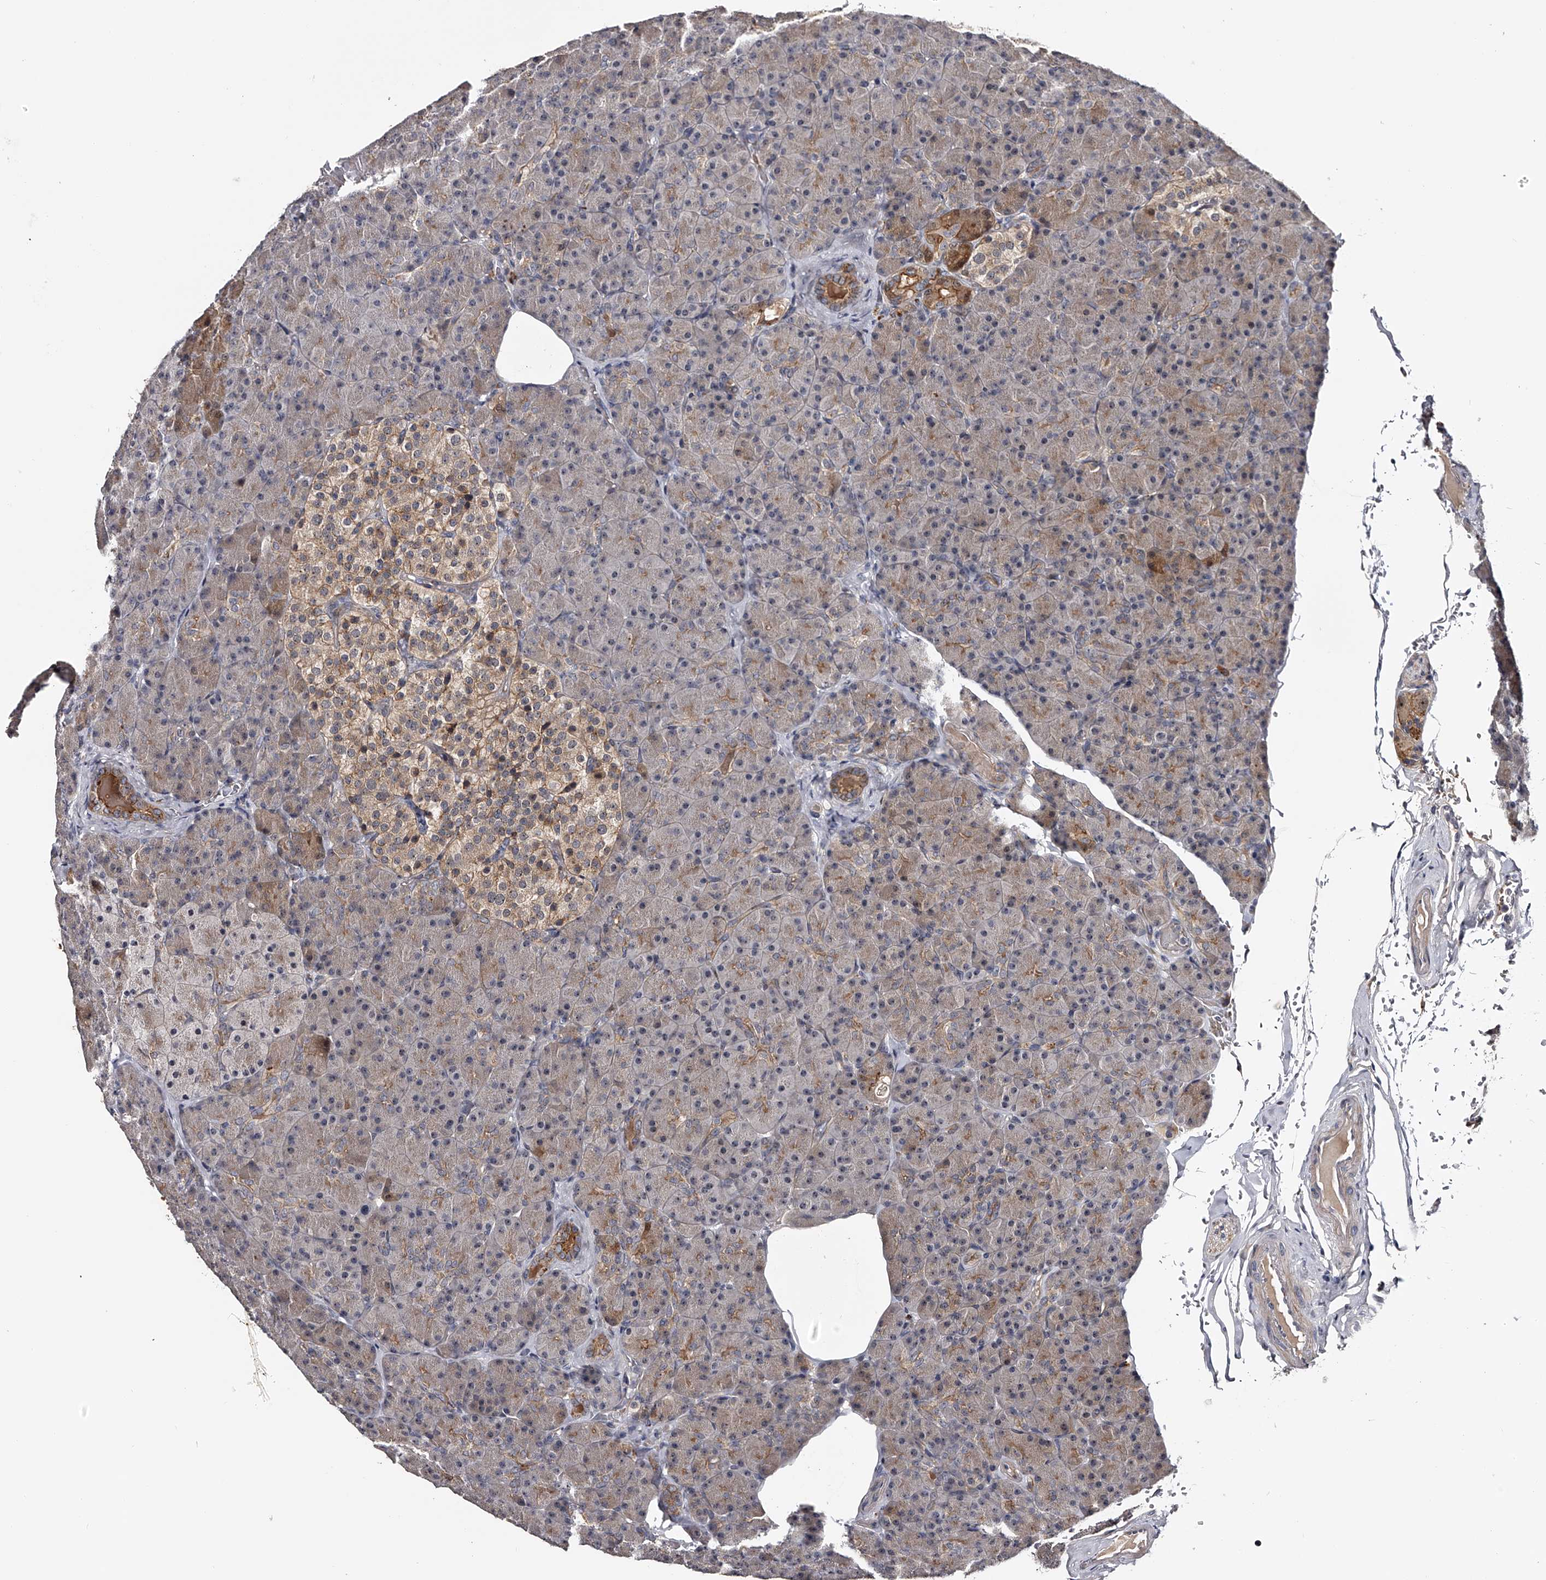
{"staining": {"intensity": "moderate", "quantity": "<25%", "location": "cytoplasmic/membranous"}, "tissue": "pancreas", "cell_type": "Exocrine glandular cells", "image_type": "normal", "snomed": [{"axis": "morphology", "description": "Normal tissue, NOS"}, {"axis": "topography", "description": "Pancreas"}], "caption": "Moderate cytoplasmic/membranous expression for a protein is identified in approximately <25% of exocrine glandular cells of benign pancreas using immunohistochemistry (IHC).", "gene": "MDN1", "patient": {"sex": "female", "age": 43}}